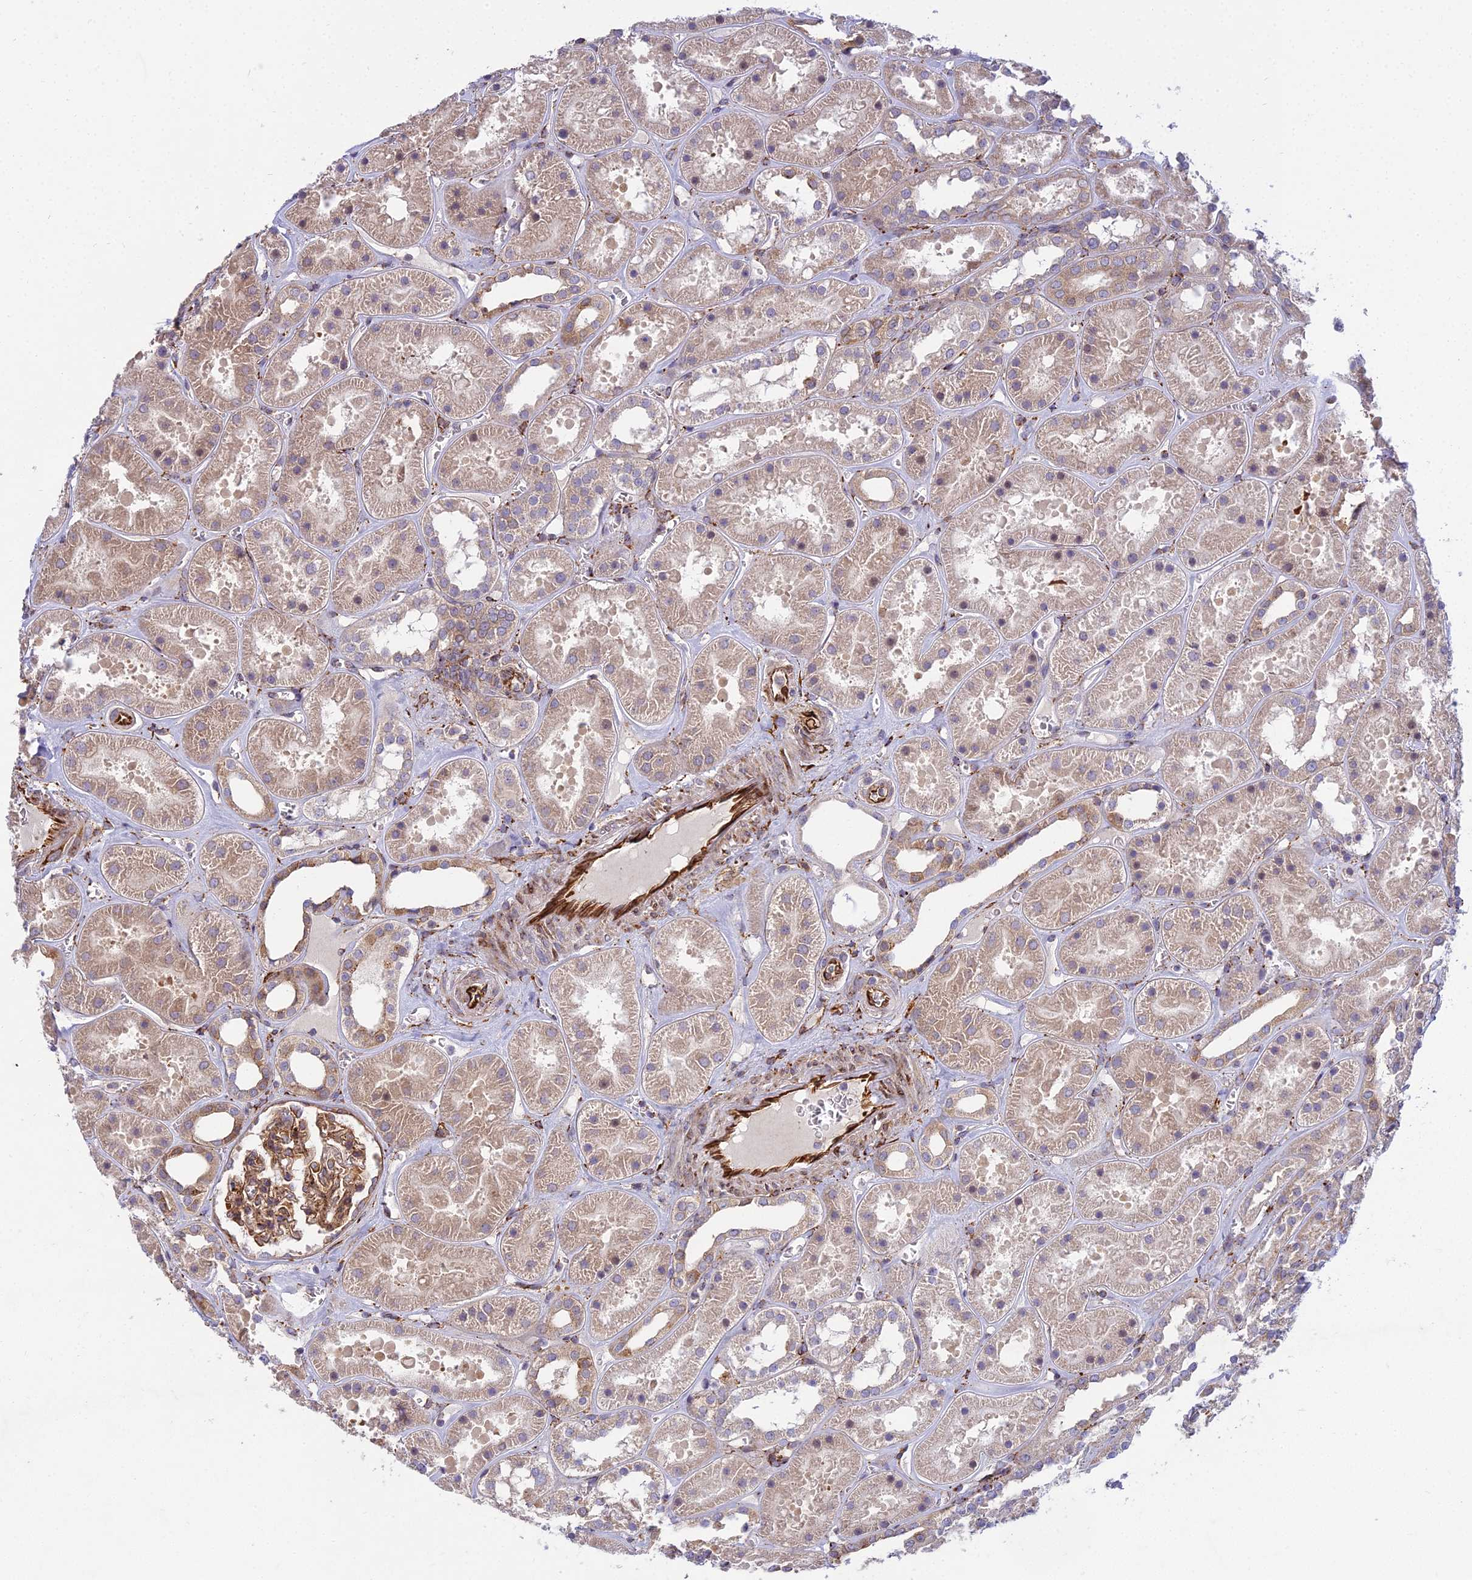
{"staining": {"intensity": "moderate", "quantity": ">75%", "location": "cytoplasmic/membranous"}, "tissue": "kidney", "cell_type": "Cells in glomeruli", "image_type": "normal", "snomed": [{"axis": "morphology", "description": "Normal tissue, NOS"}, {"axis": "topography", "description": "Kidney"}], "caption": "Cells in glomeruli show moderate cytoplasmic/membranous expression in approximately >75% of cells in unremarkable kidney. Immunohistochemistry (ihc) stains the protein of interest in brown and the nuclei are stained blue.", "gene": "NDUFAF7", "patient": {"sex": "female", "age": 41}}